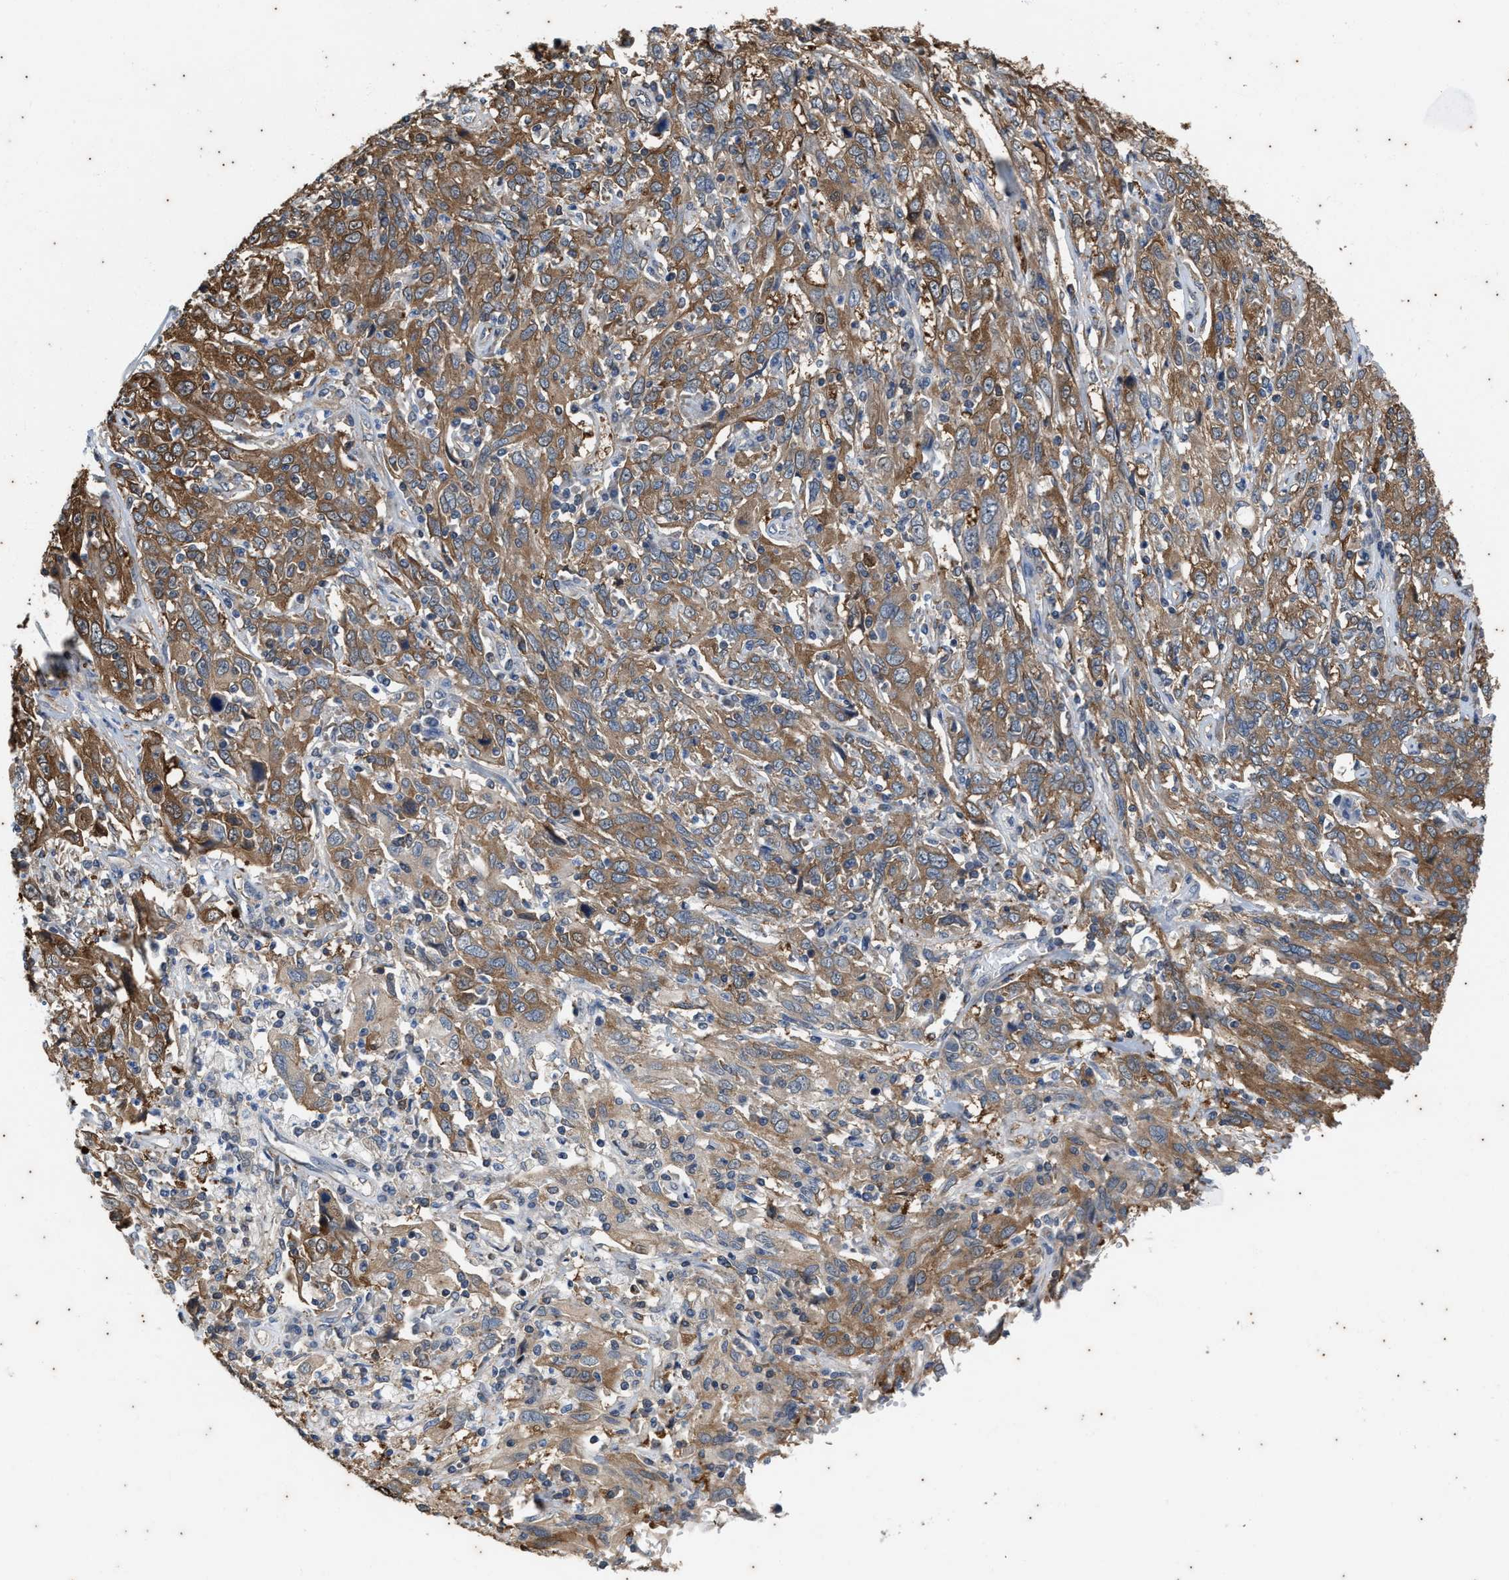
{"staining": {"intensity": "moderate", "quantity": ">75%", "location": "cytoplasmic/membranous"}, "tissue": "cervical cancer", "cell_type": "Tumor cells", "image_type": "cancer", "snomed": [{"axis": "morphology", "description": "Squamous cell carcinoma, NOS"}, {"axis": "topography", "description": "Cervix"}], "caption": "This photomicrograph demonstrates immunohistochemistry staining of human squamous cell carcinoma (cervical), with medium moderate cytoplasmic/membranous staining in approximately >75% of tumor cells.", "gene": "COX19", "patient": {"sex": "female", "age": 46}}